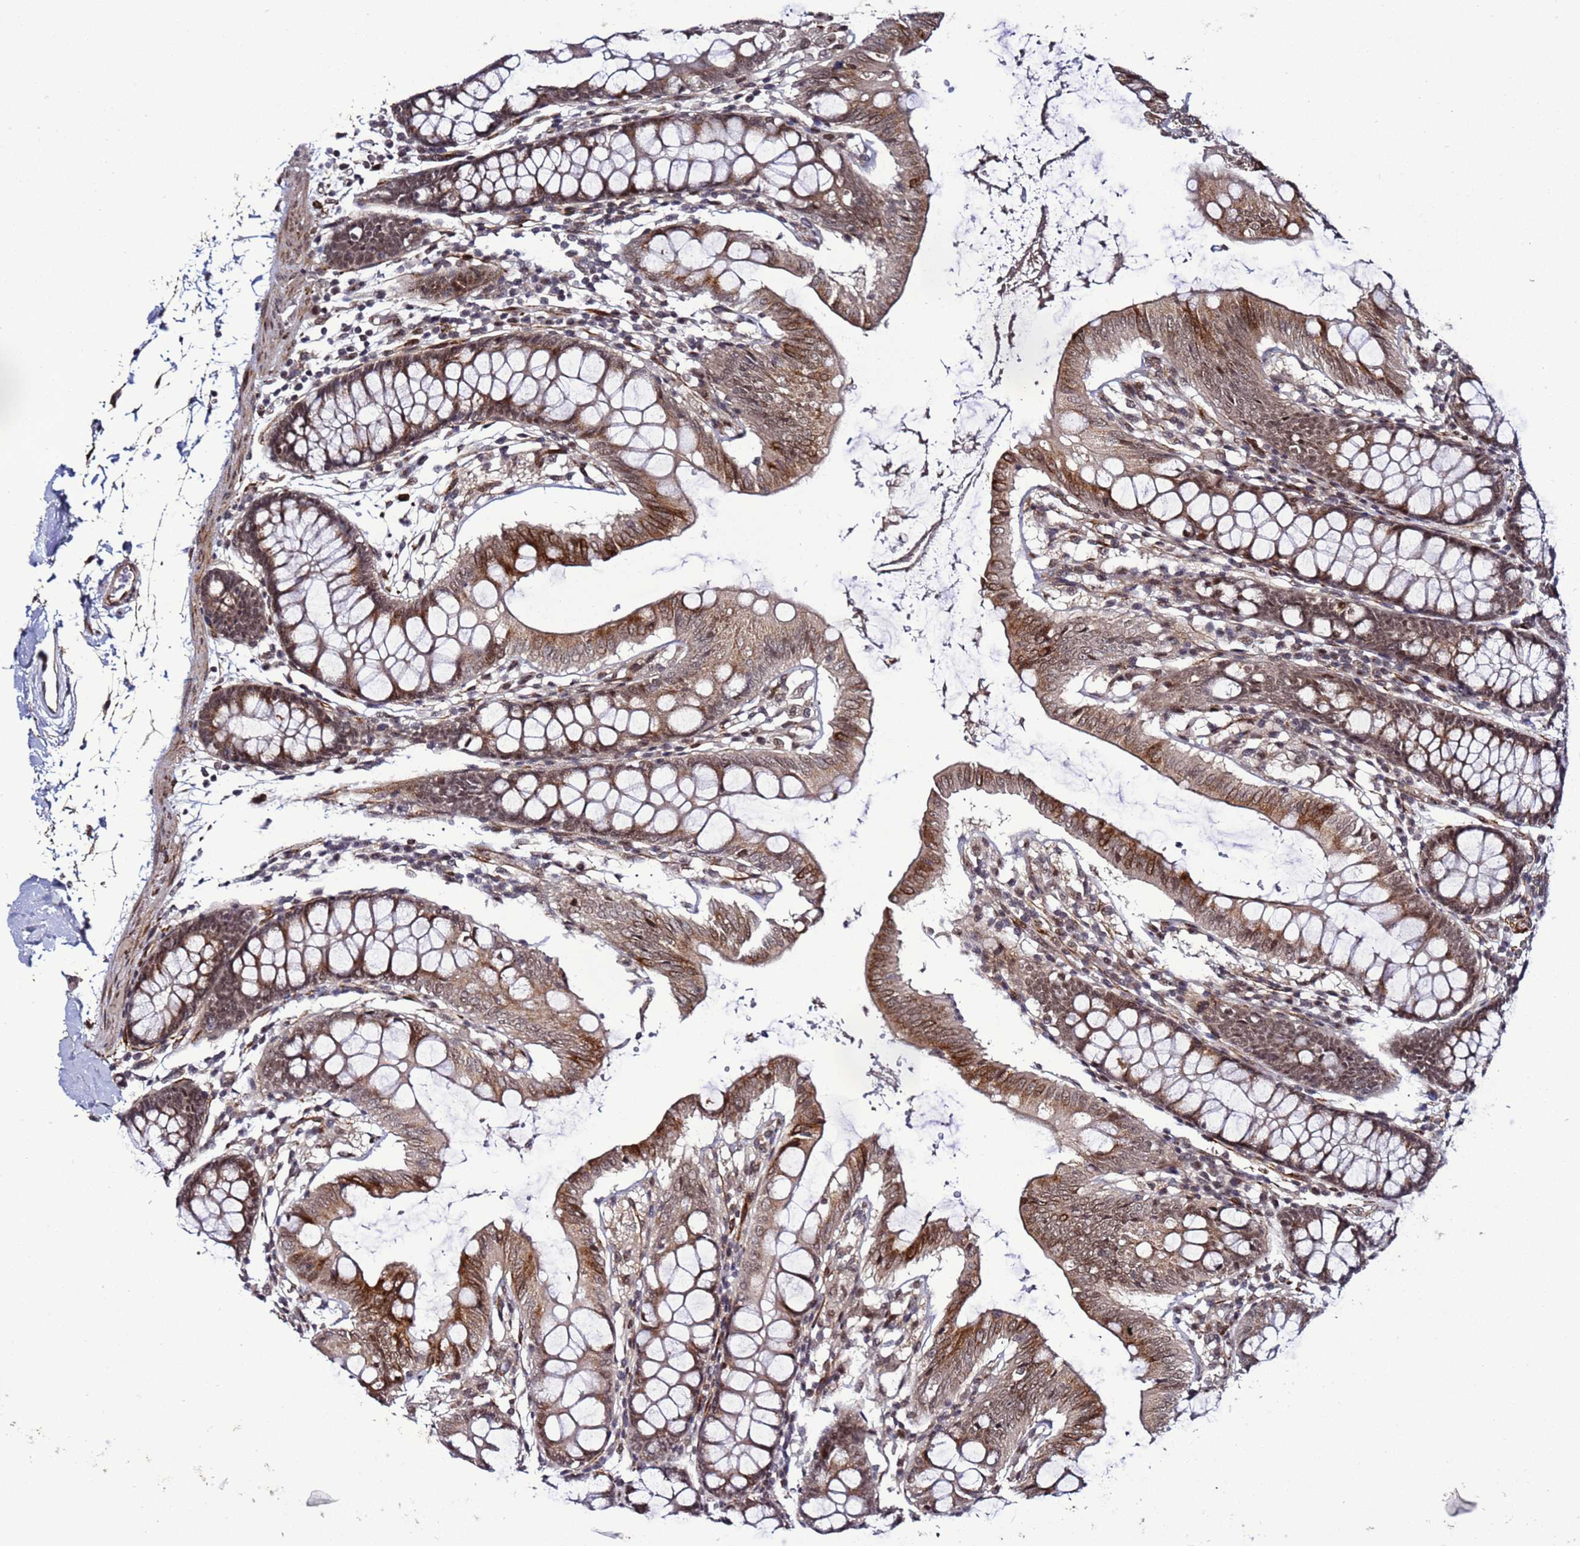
{"staining": {"intensity": "moderate", "quantity": ">75%", "location": "cytoplasmic/membranous,nuclear"}, "tissue": "colon", "cell_type": "Endothelial cells", "image_type": "normal", "snomed": [{"axis": "morphology", "description": "Normal tissue, NOS"}, {"axis": "topography", "description": "Colon"}], "caption": "Colon stained with immunohistochemistry (IHC) exhibits moderate cytoplasmic/membranous,nuclear expression in about >75% of endothelial cells.", "gene": "POLR2D", "patient": {"sex": "male", "age": 75}}